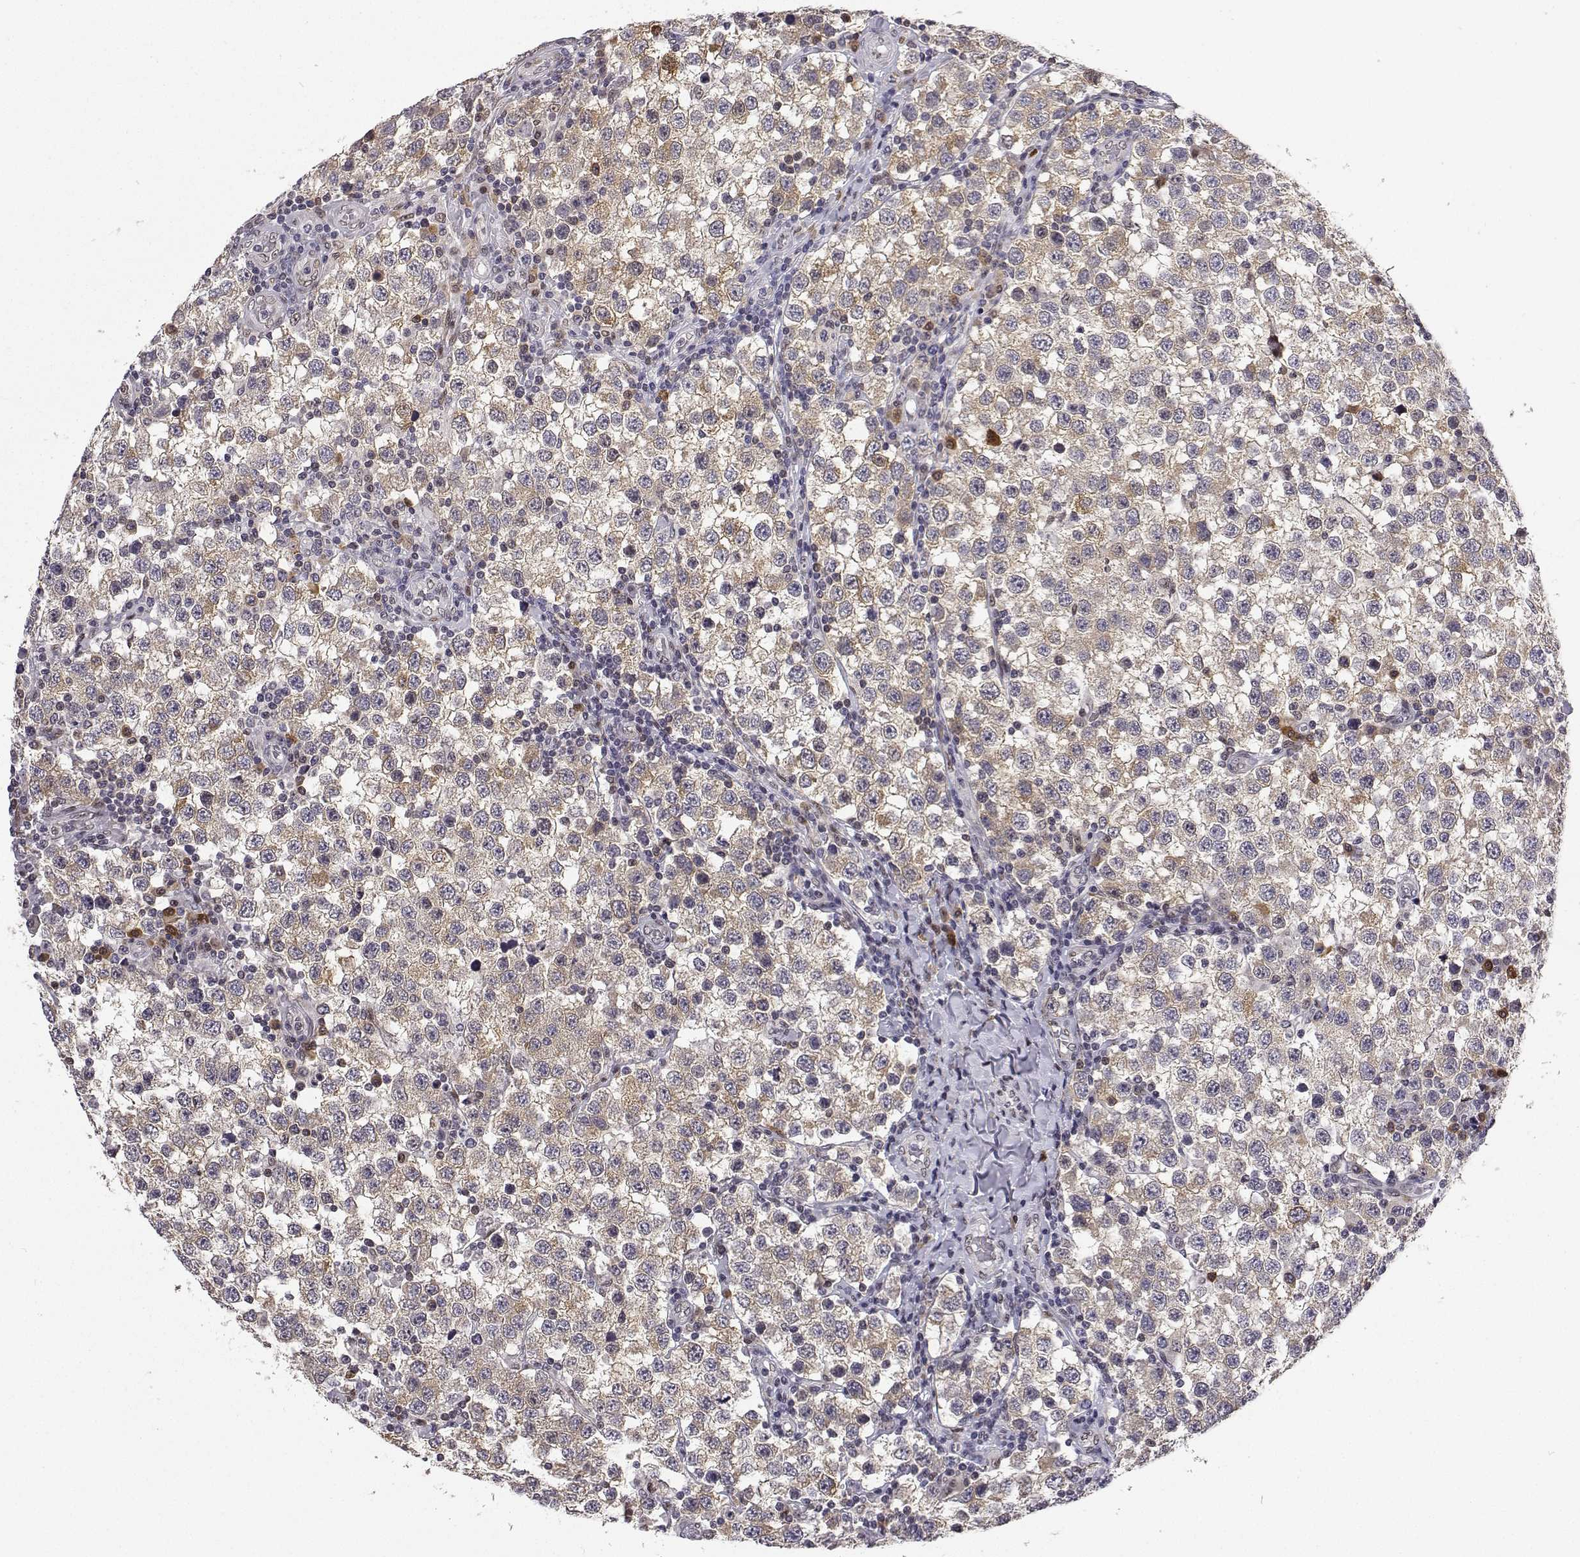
{"staining": {"intensity": "moderate", "quantity": ">75%", "location": "cytoplasmic/membranous"}, "tissue": "testis cancer", "cell_type": "Tumor cells", "image_type": "cancer", "snomed": [{"axis": "morphology", "description": "Seminoma, NOS"}, {"axis": "topography", "description": "Testis"}], "caption": "Tumor cells exhibit medium levels of moderate cytoplasmic/membranous staining in about >75% of cells in human testis seminoma.", "gene": "PHGDH", "patient": {"sex": "male", "age": 34}}